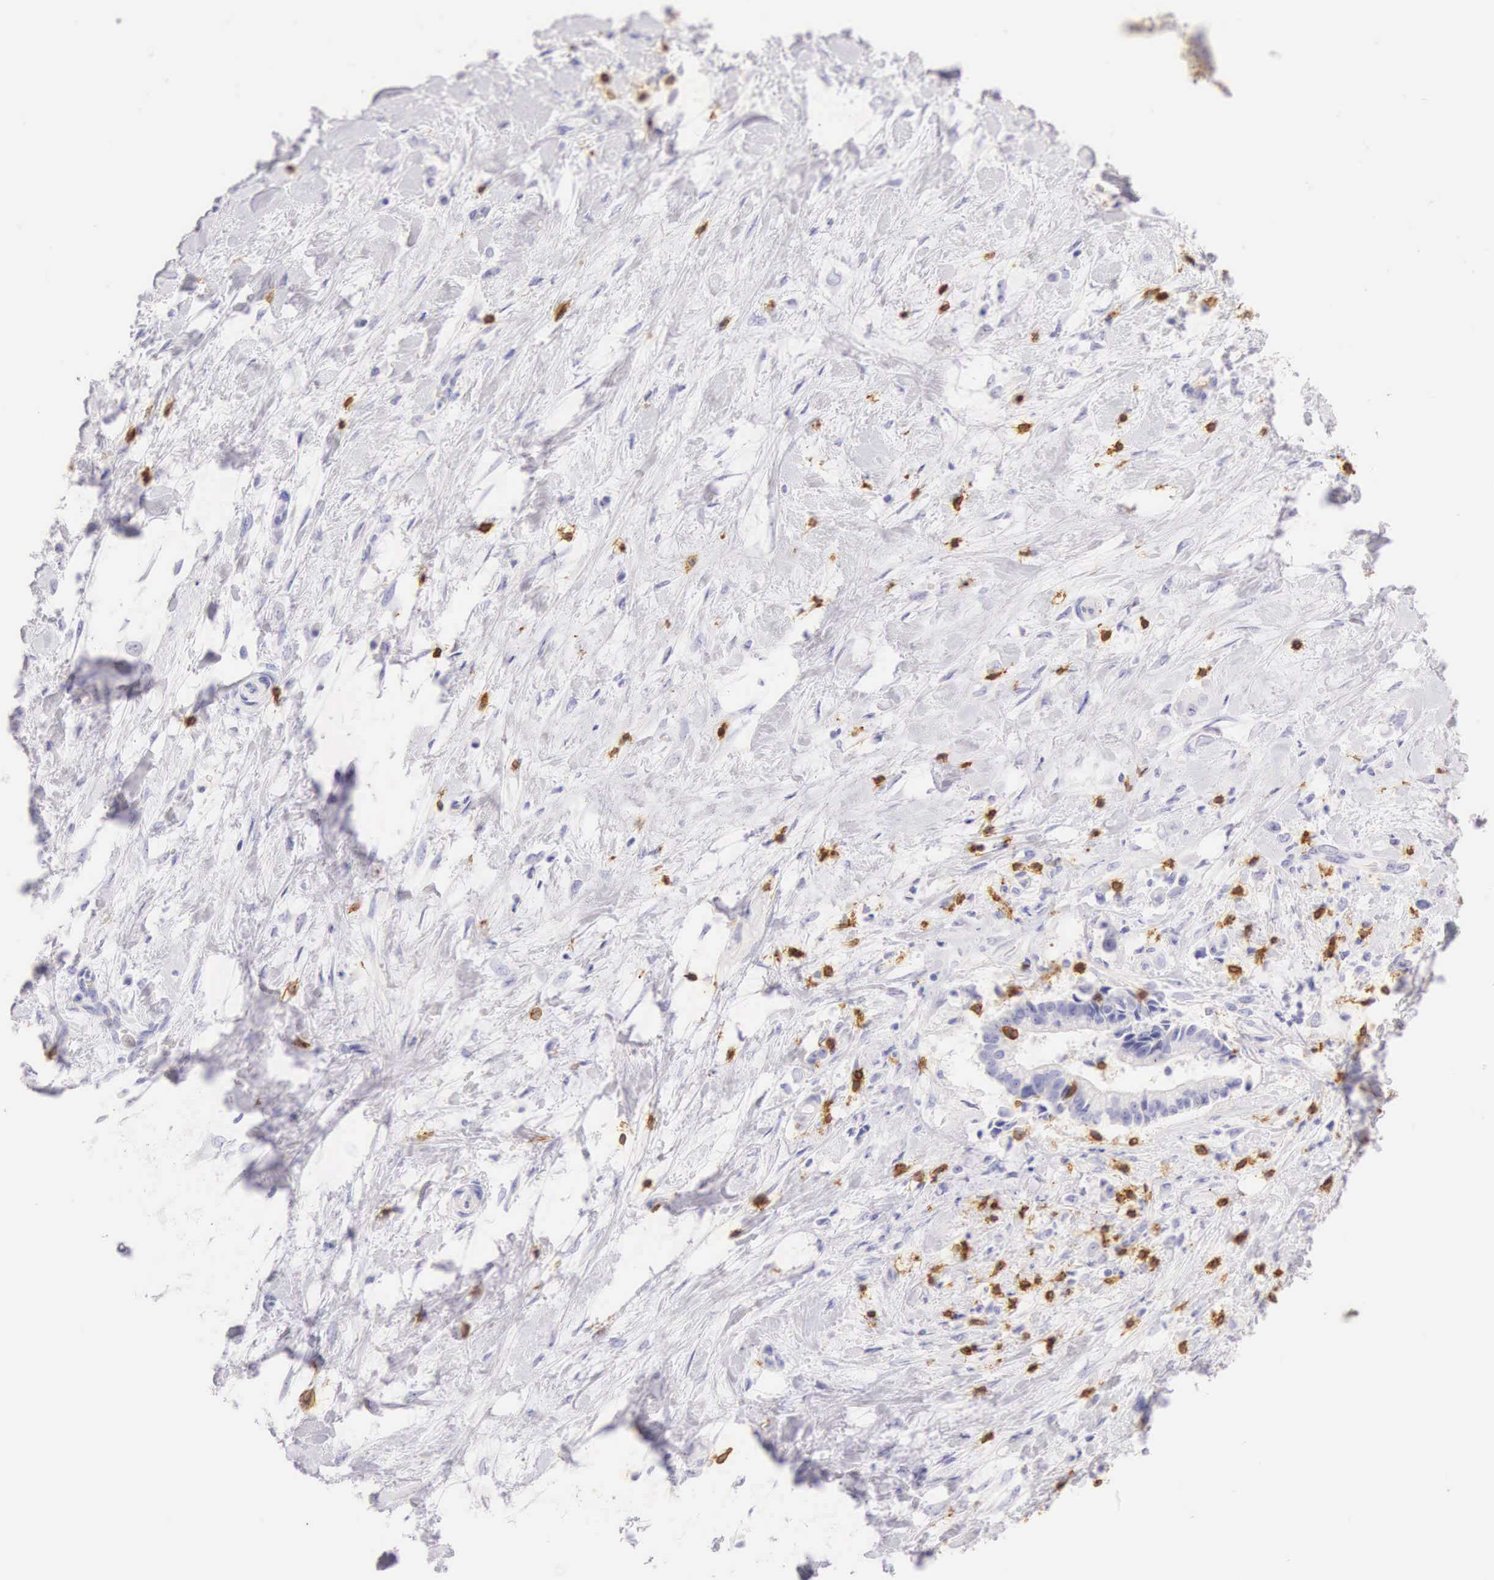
{"staining": {"intensity": "negative", "quantity": "none", "location": "none"}, "tissue": "liver cancer", "cell_type": "Tumor cells", "image_type": "cancer", "snomed": [{"axis": "morphology", "description": "Cholangiocarcinoma"}, {"axis": "topography", "description": "Liver"}], "caption": "This is an immunohistochemistry (IHC) photomicrograph of human liver cholangiocarcinoma. There is no staining in tumor cells.", "gene": "CD3E", "patient": {"sex": "male", "age": 57}}